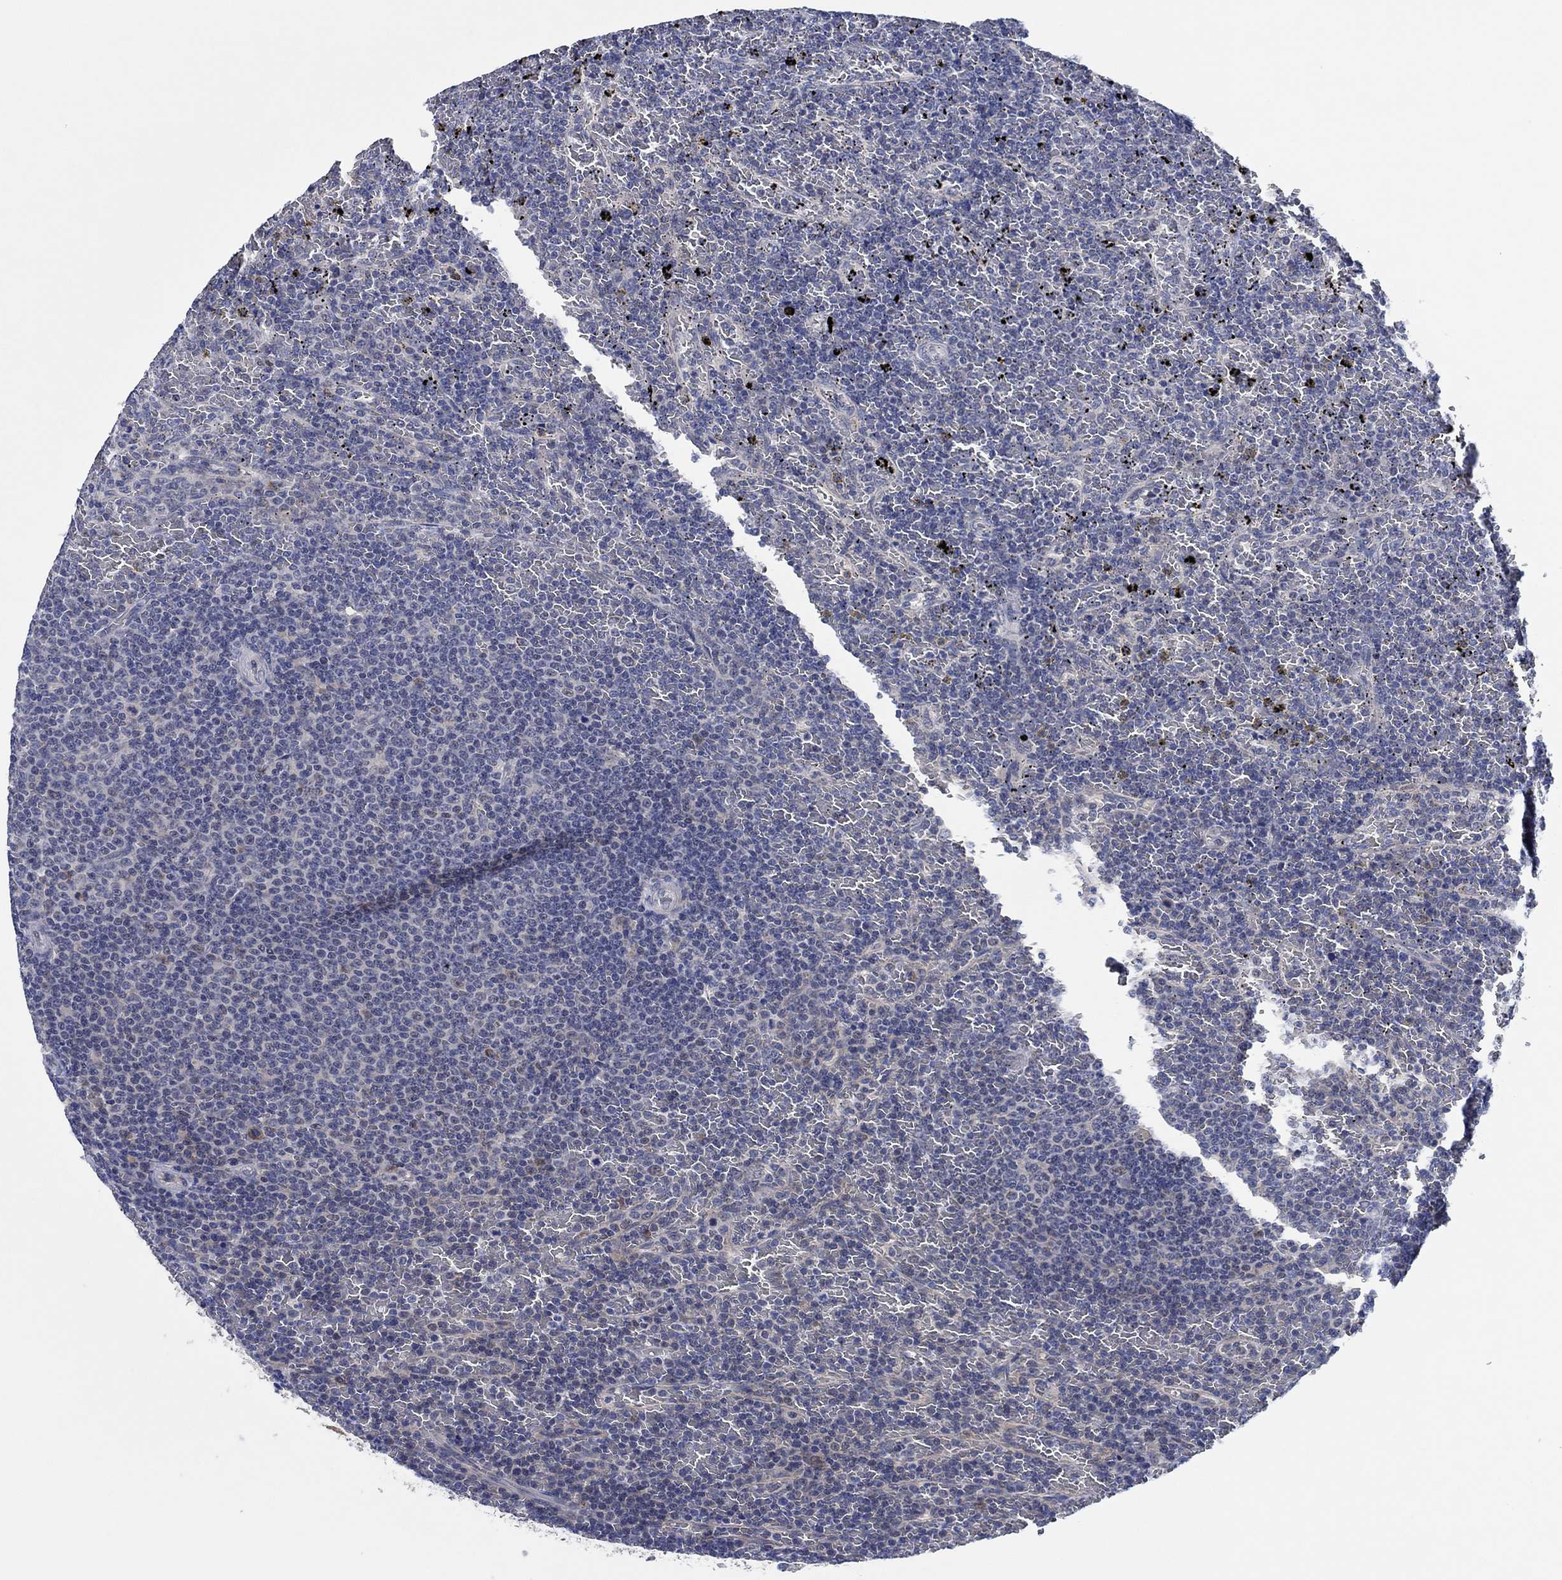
{"staining": {"intensity": "negative", "quantity": "none", "location": "none"}, "tissue": "lymphoma", "cell_type": "Tumor cells", "image_type": "cancer", "snomed": [{"axis": "morphology", "description": "Malignant lymphoma, non-Hodgkin's type, Low grade"}, {"axis": "topography", "description": "Spleen"}], "caption": "Tumor cells are negative for brown protein staining in lymphoma.", "gene": "PRRT3", "patient": {"sex": "female", "age": 77}}